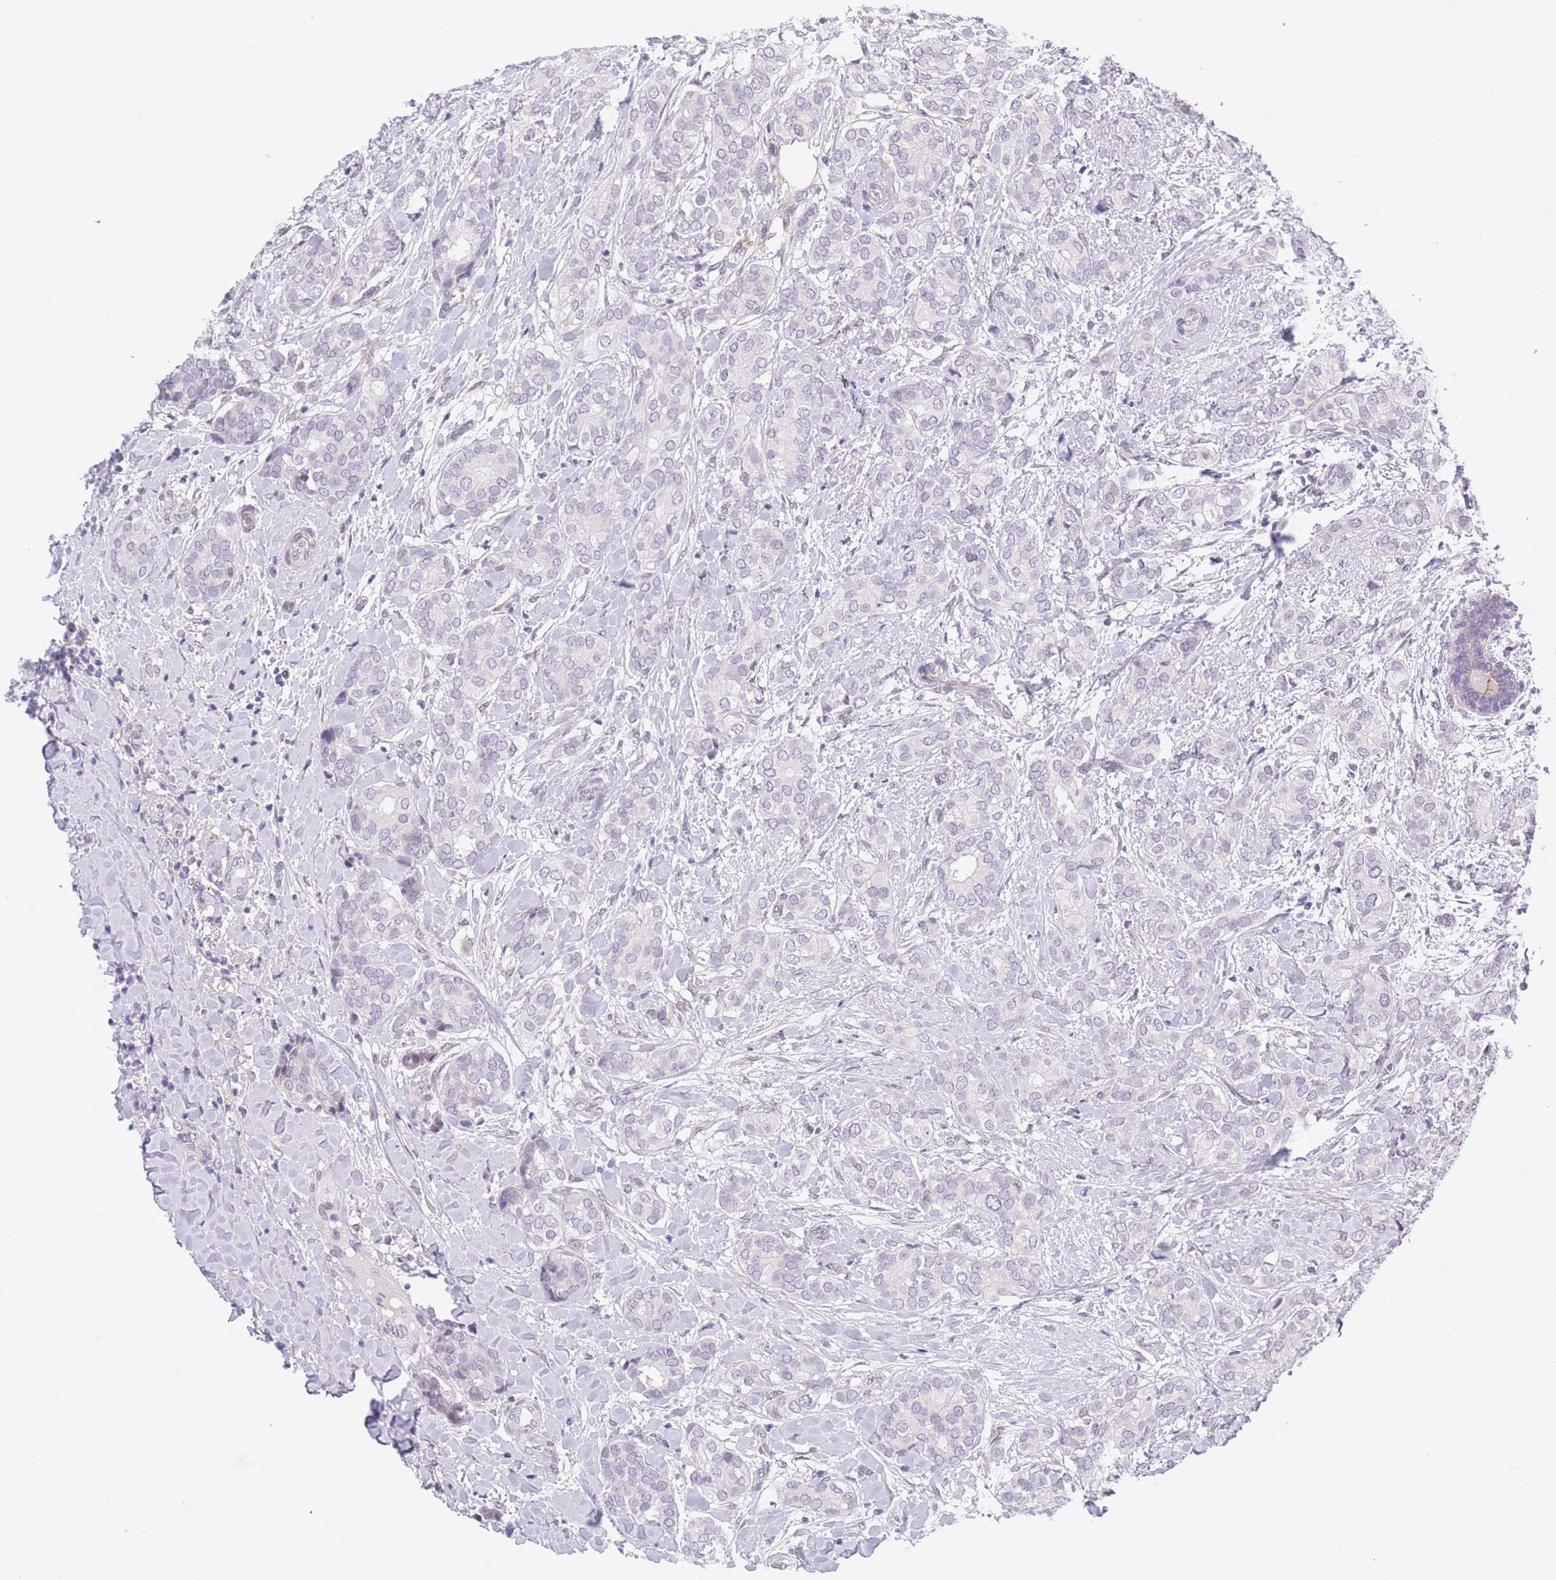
{"staining": {"intensity": "negative", "quantity": "none", "location": "none"}, "tissue": "breast cancer", "cell_type": "Tumor cells", "image_type": "cancer", "snomed": [{"axis": "morphology", "description": "Duct carcinoma"}, {"axis": "topography", "description": "Breast"}], "caption": "Immunohistochemistry histopathology image of human infiltrating ductal carcinoma (breast) stained for a protein (brown), which shows no staining in tumor cells. (DAB immunohistochemistry (IHC), high magnification).", "gene": "PODXL", "patient": {"sex": "female", "age": 73}}